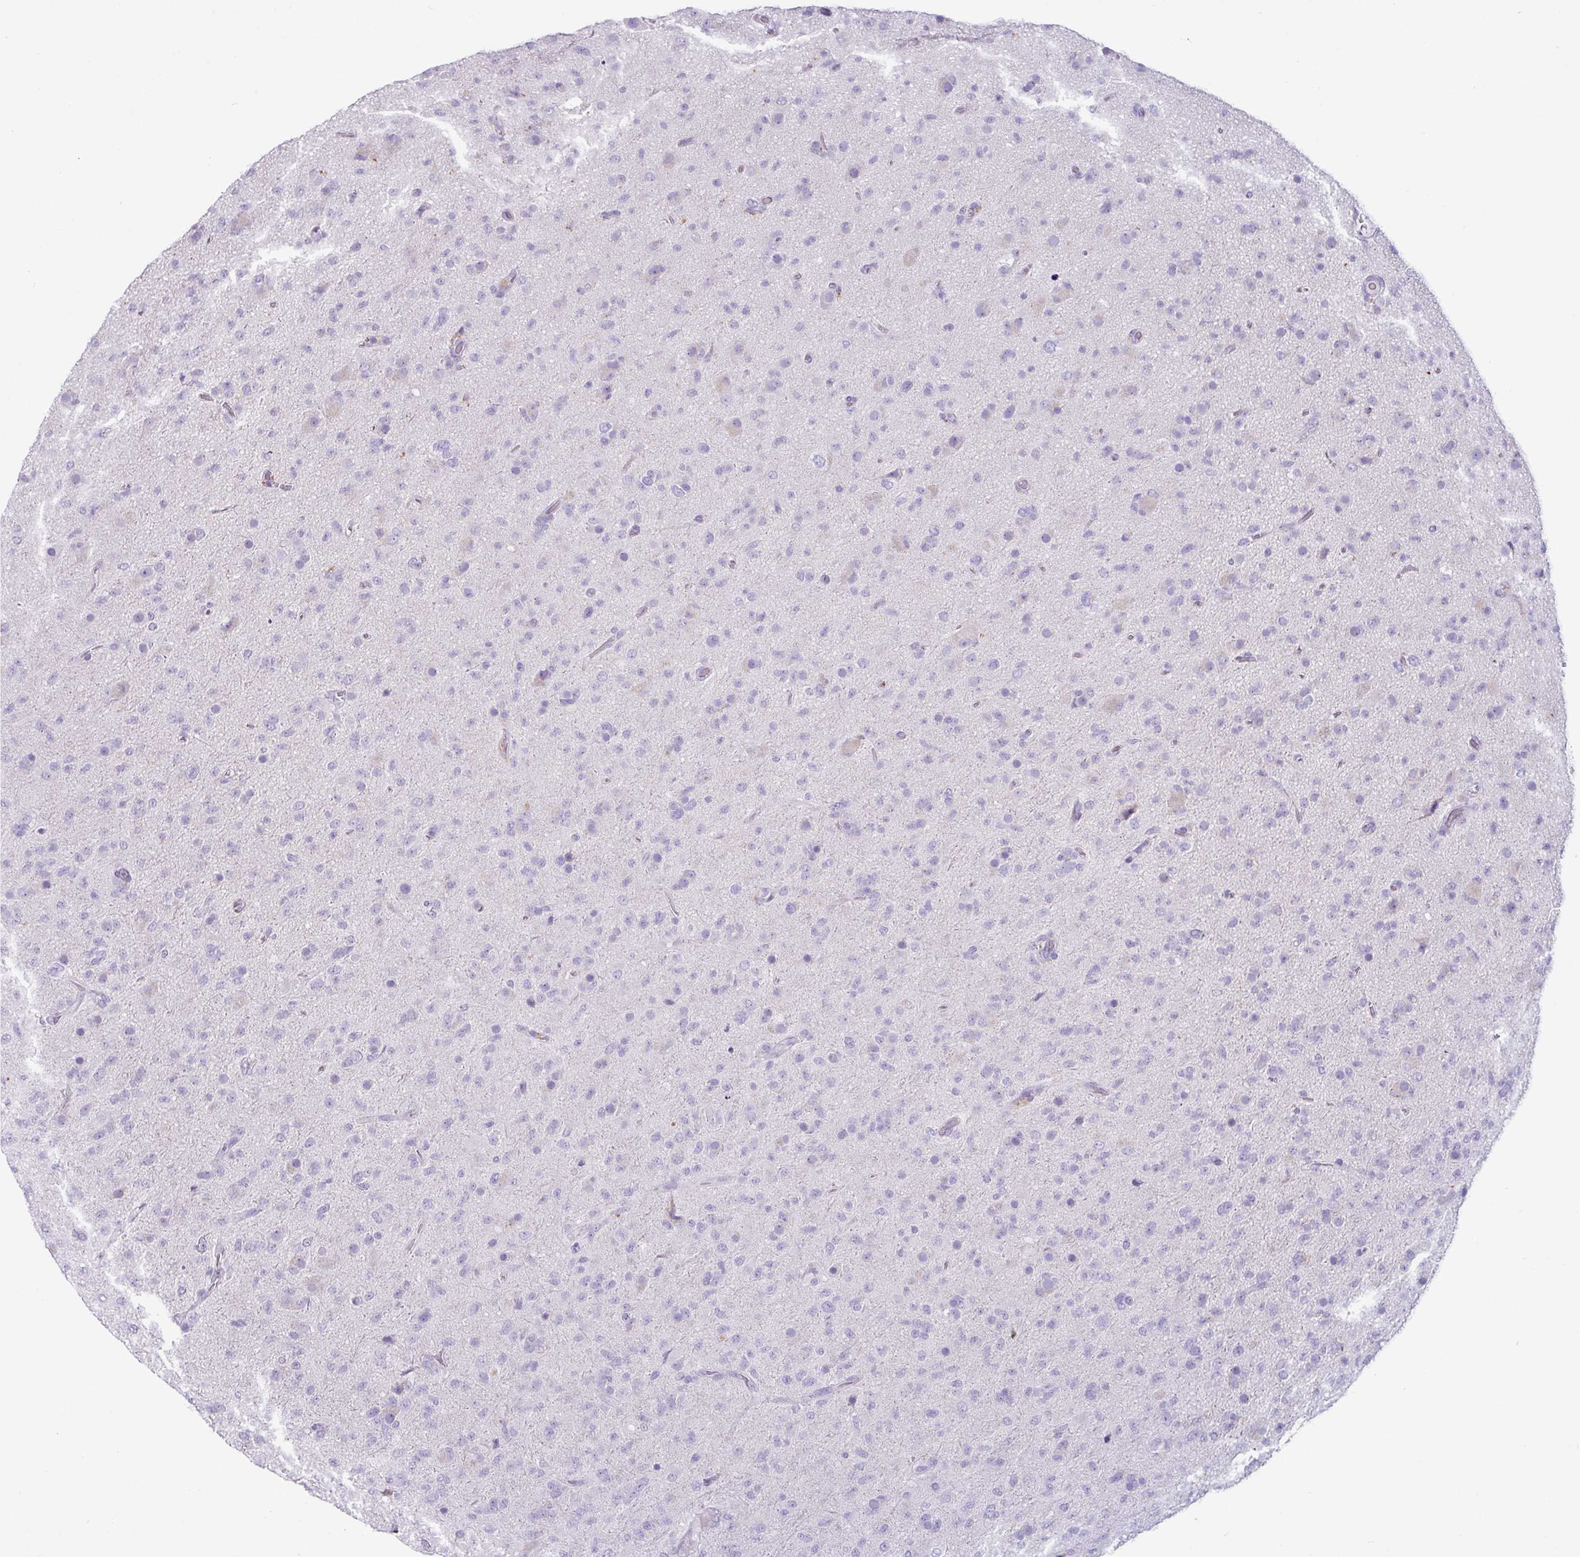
{"staining": {"intensity": "negative", "quantity": "none", "location": "none"}, "tissue": "glioma", "cell_type": "Tumor cells", "image_type": "cancer", "snomed": [{"axis": "morphology", "description": "Glioma, malignant, Low grade"}, {"axis": "topography", "description": "Brain"}], "caption": "This is a image of immunohistochemistry staining of malignant glioma (low-grade), which shows no expression in tumor cells. (DAB (3,3'-diaminobenzidine) immunohistochemistry visualized using brightfield microscopy, high magnification).", "gene": "NCCRP1", "patient": {"sex": "male", "age": 65}}